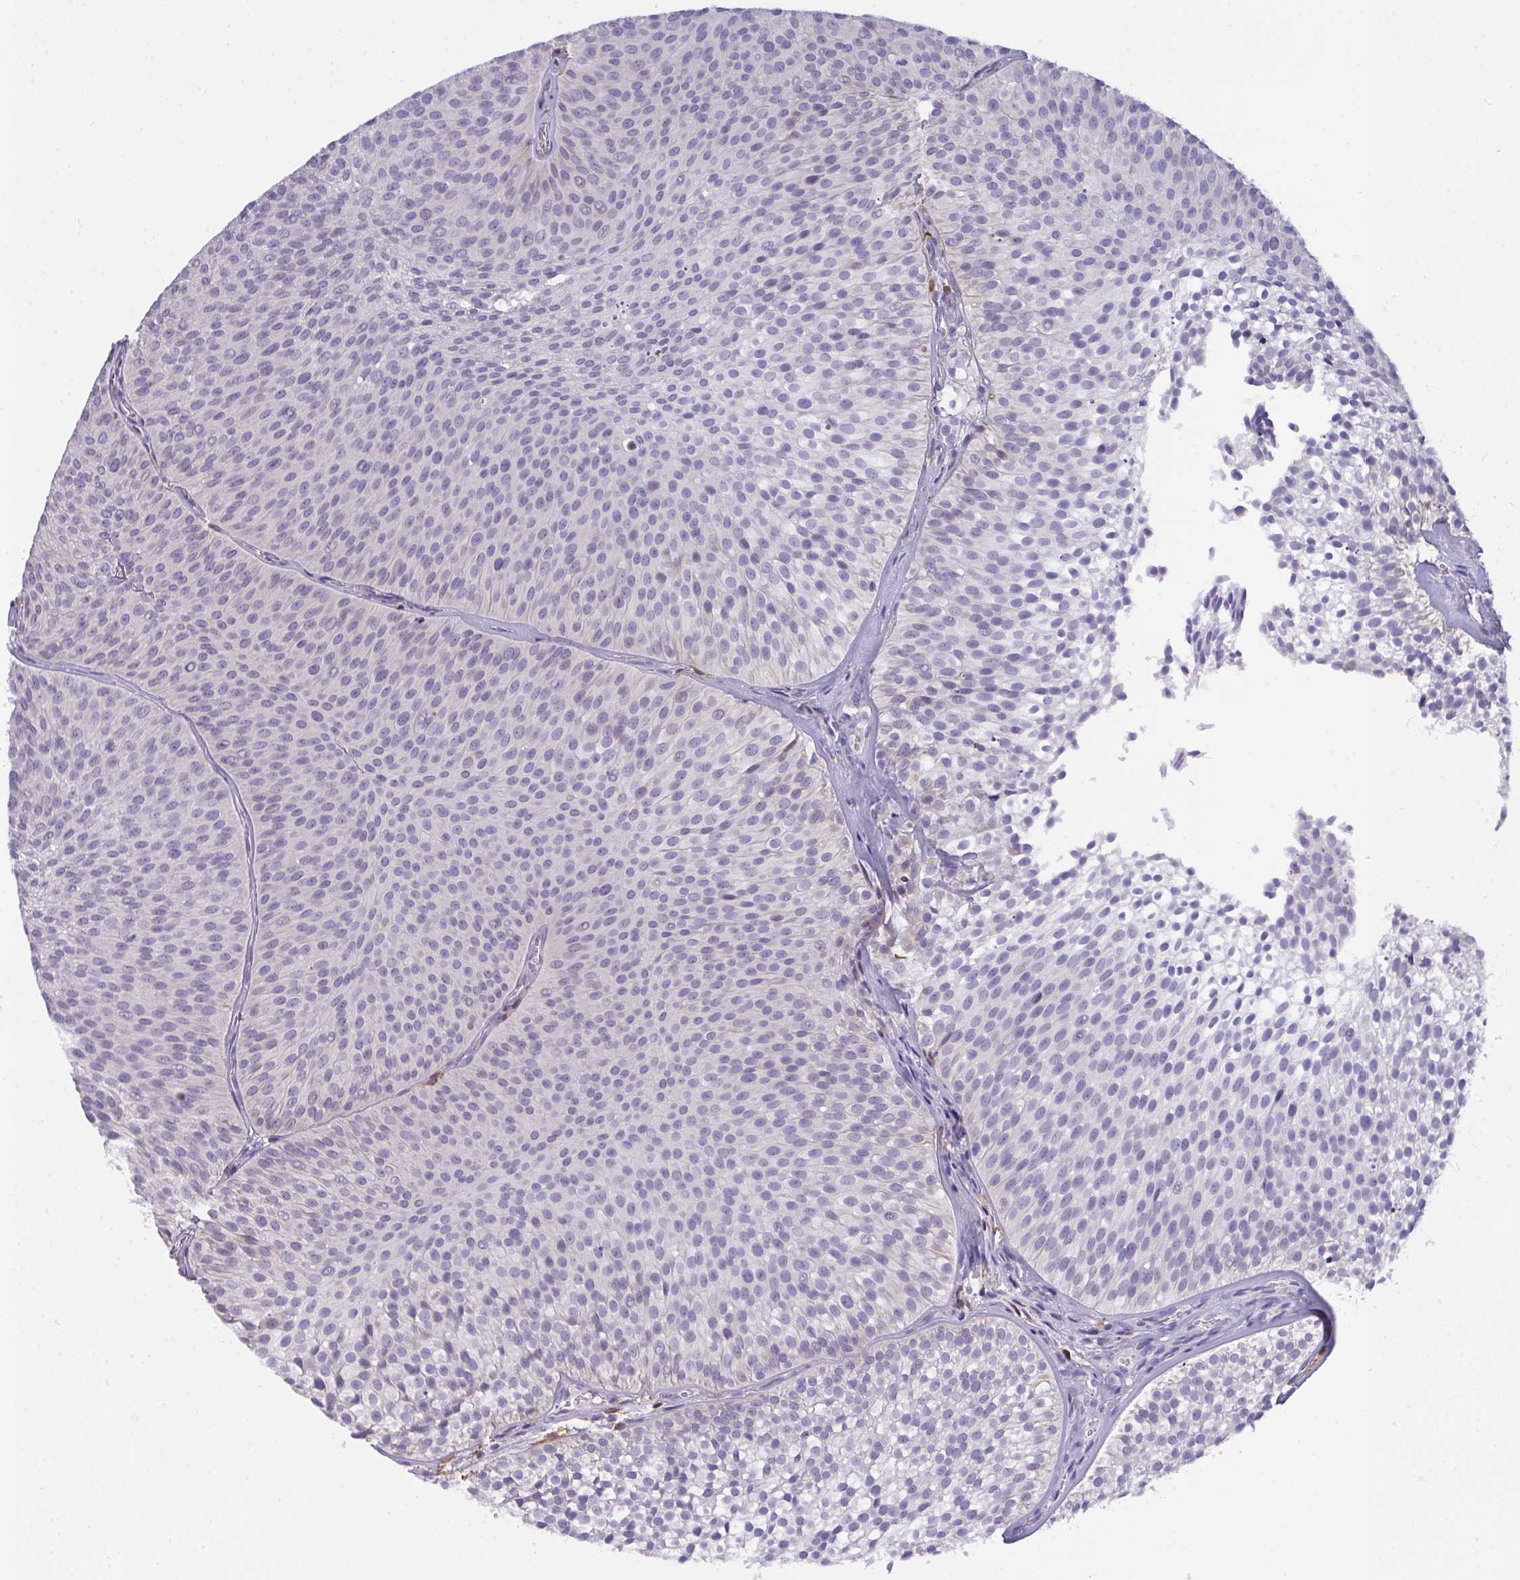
{"staining": {"intensity": "negative", "quantity": "none", "location": "none"}, "tissue": "urothelial cancer", "cell_type": "Tumor cells", "image_type": "cancer", "snomed": [{"axis": "morphology", "description": "Urothelial carcinoma, Low grade"}, {"axis": "topography", "description": "Urinary bladder"}], "caption": "A high-resolution micrograph shows immunohistochemistry (IHC) staining of urothelial cancer, which demonstrates no significant expression in tumor cells.", "gene": "SEMA6B", "patient": {"sex": "male", "age": 91}}